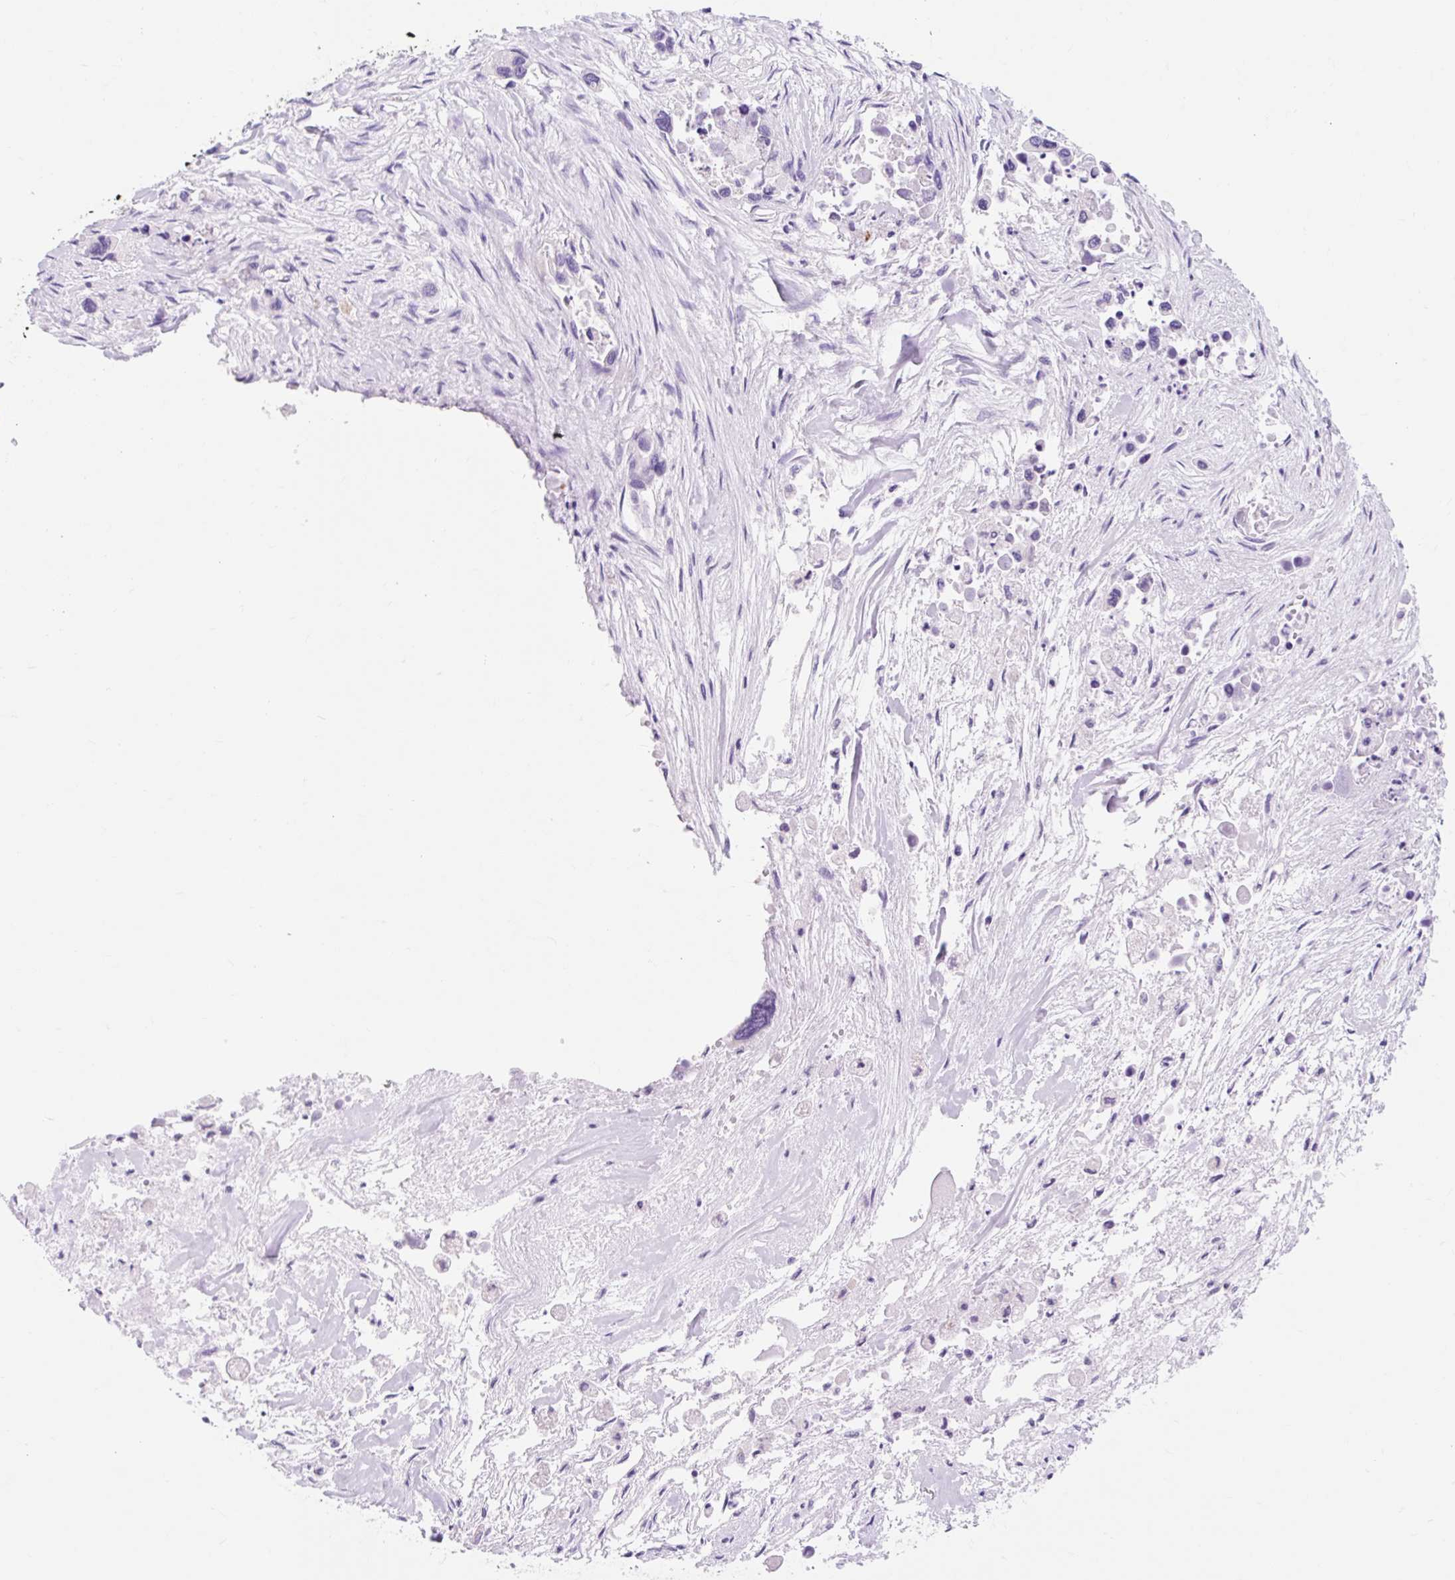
{"staining": {"intensity": "negative", "quantity": "none", "location": "none"}, "tissue": "pancreatic cancer", "cell_type": "Tumor cells", "image_type": "cancer", "snomed": [{"axis": "morphology", "description": "Adenocarcinoma, NOS"}, {"axis": "topography", "description": "Pancreas"}], "caption": "High magnification brightfield microscopy of pancreatic cancer (adenocarcinoma) stained with DAB (brown) and counterstained with hematoxylin (blue): tumor cells show no significant expression.", "gene": "ITPK1", "patient": {"sex": "male", "age": 92}}